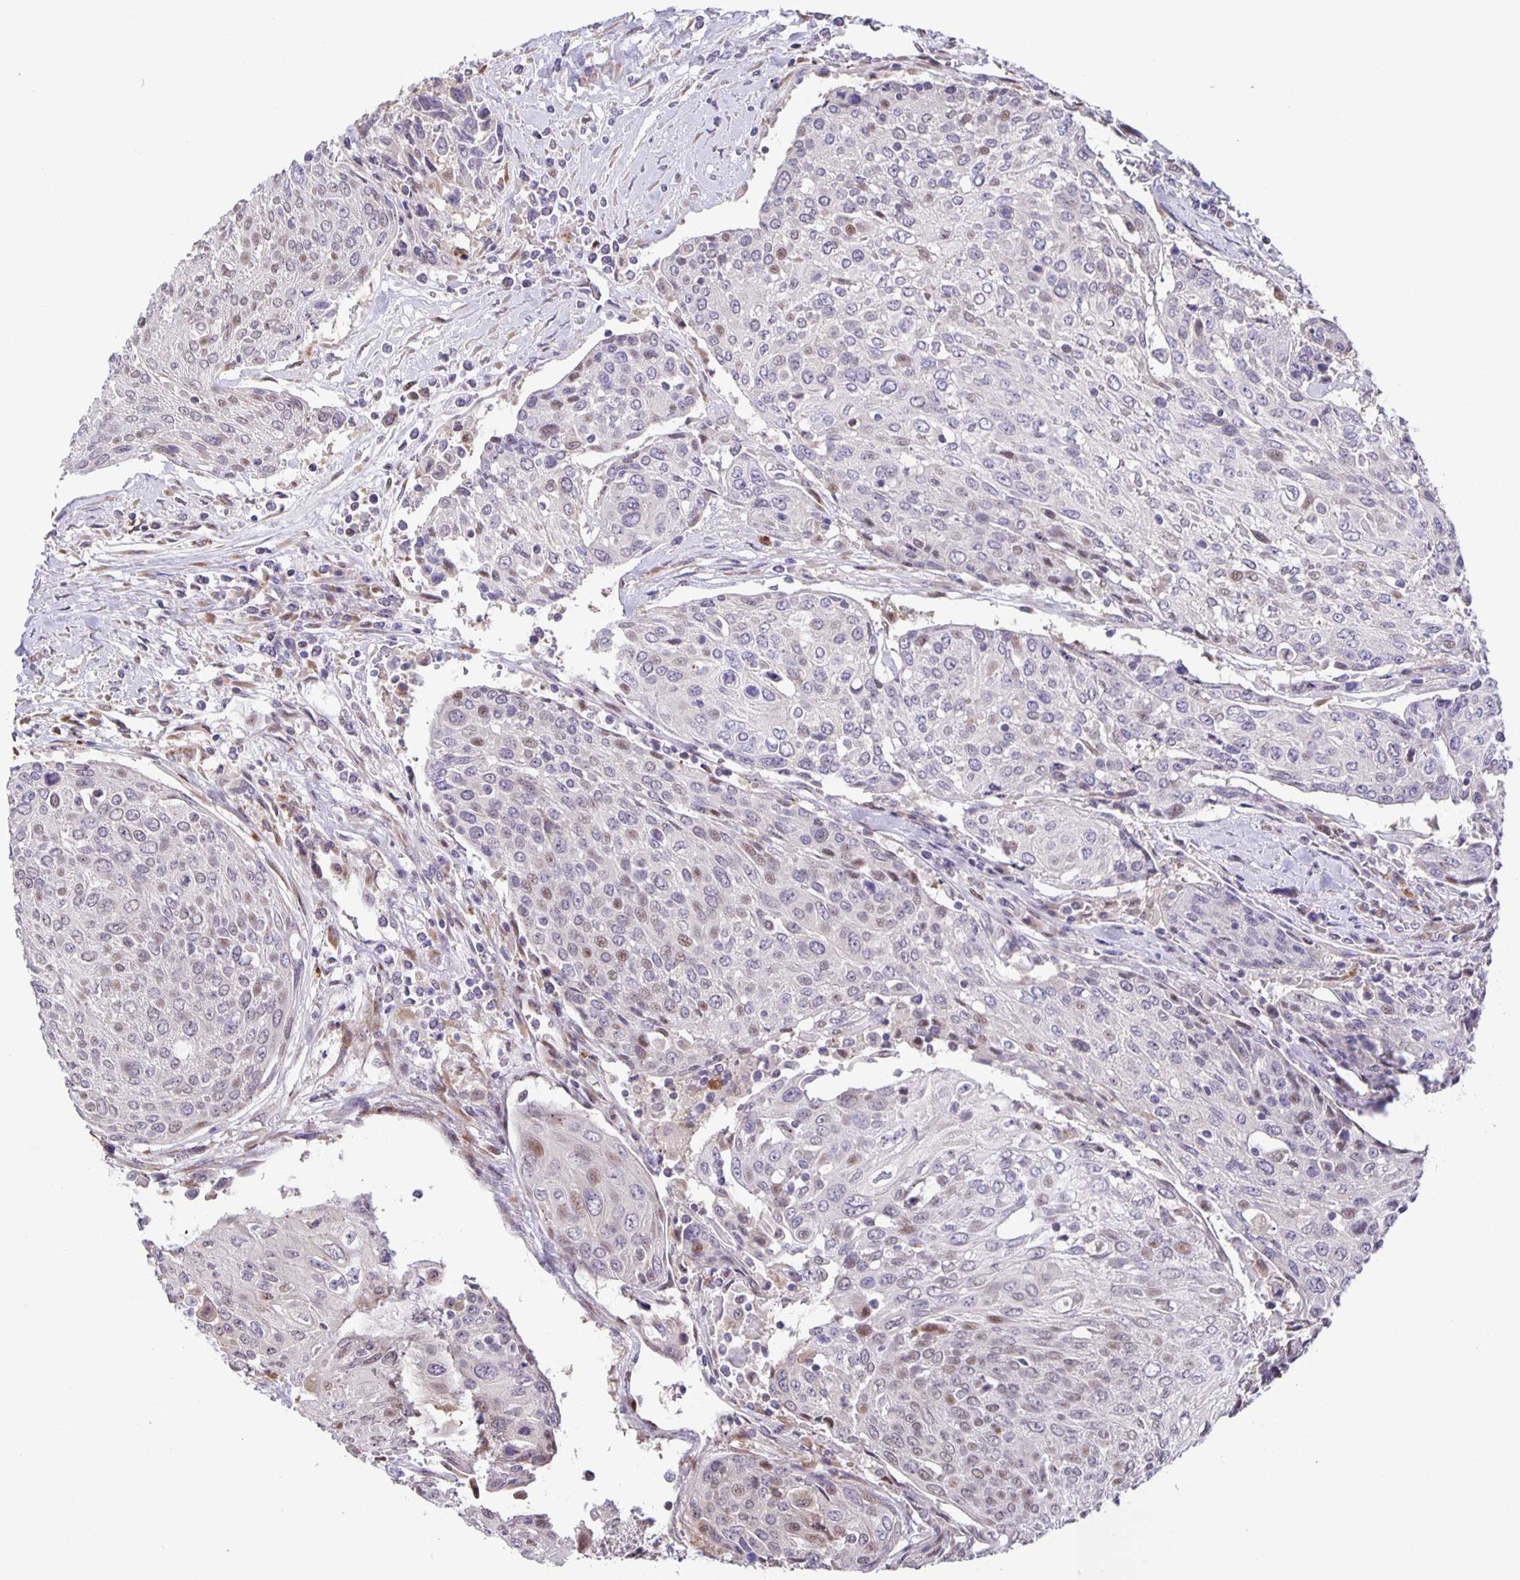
{"staining": {"intensity": "weak", "quantity": "<25%", "location": "nuclear"}, "tissue": "urothelial cancer", "cell_type": "Tumor cells", "image_type": "cancer", "snomed": [{"axis": "morphology", "description": "Urothelial carcinoma, High grade"}, {"axis": "topography", "description": "Urinary bladder"}], "caption": "The image shows no significant positivity in tumor cells of urothelial cancer.", "gene": "MAPK12", "patient": {"sex": "female", "age": 70}}